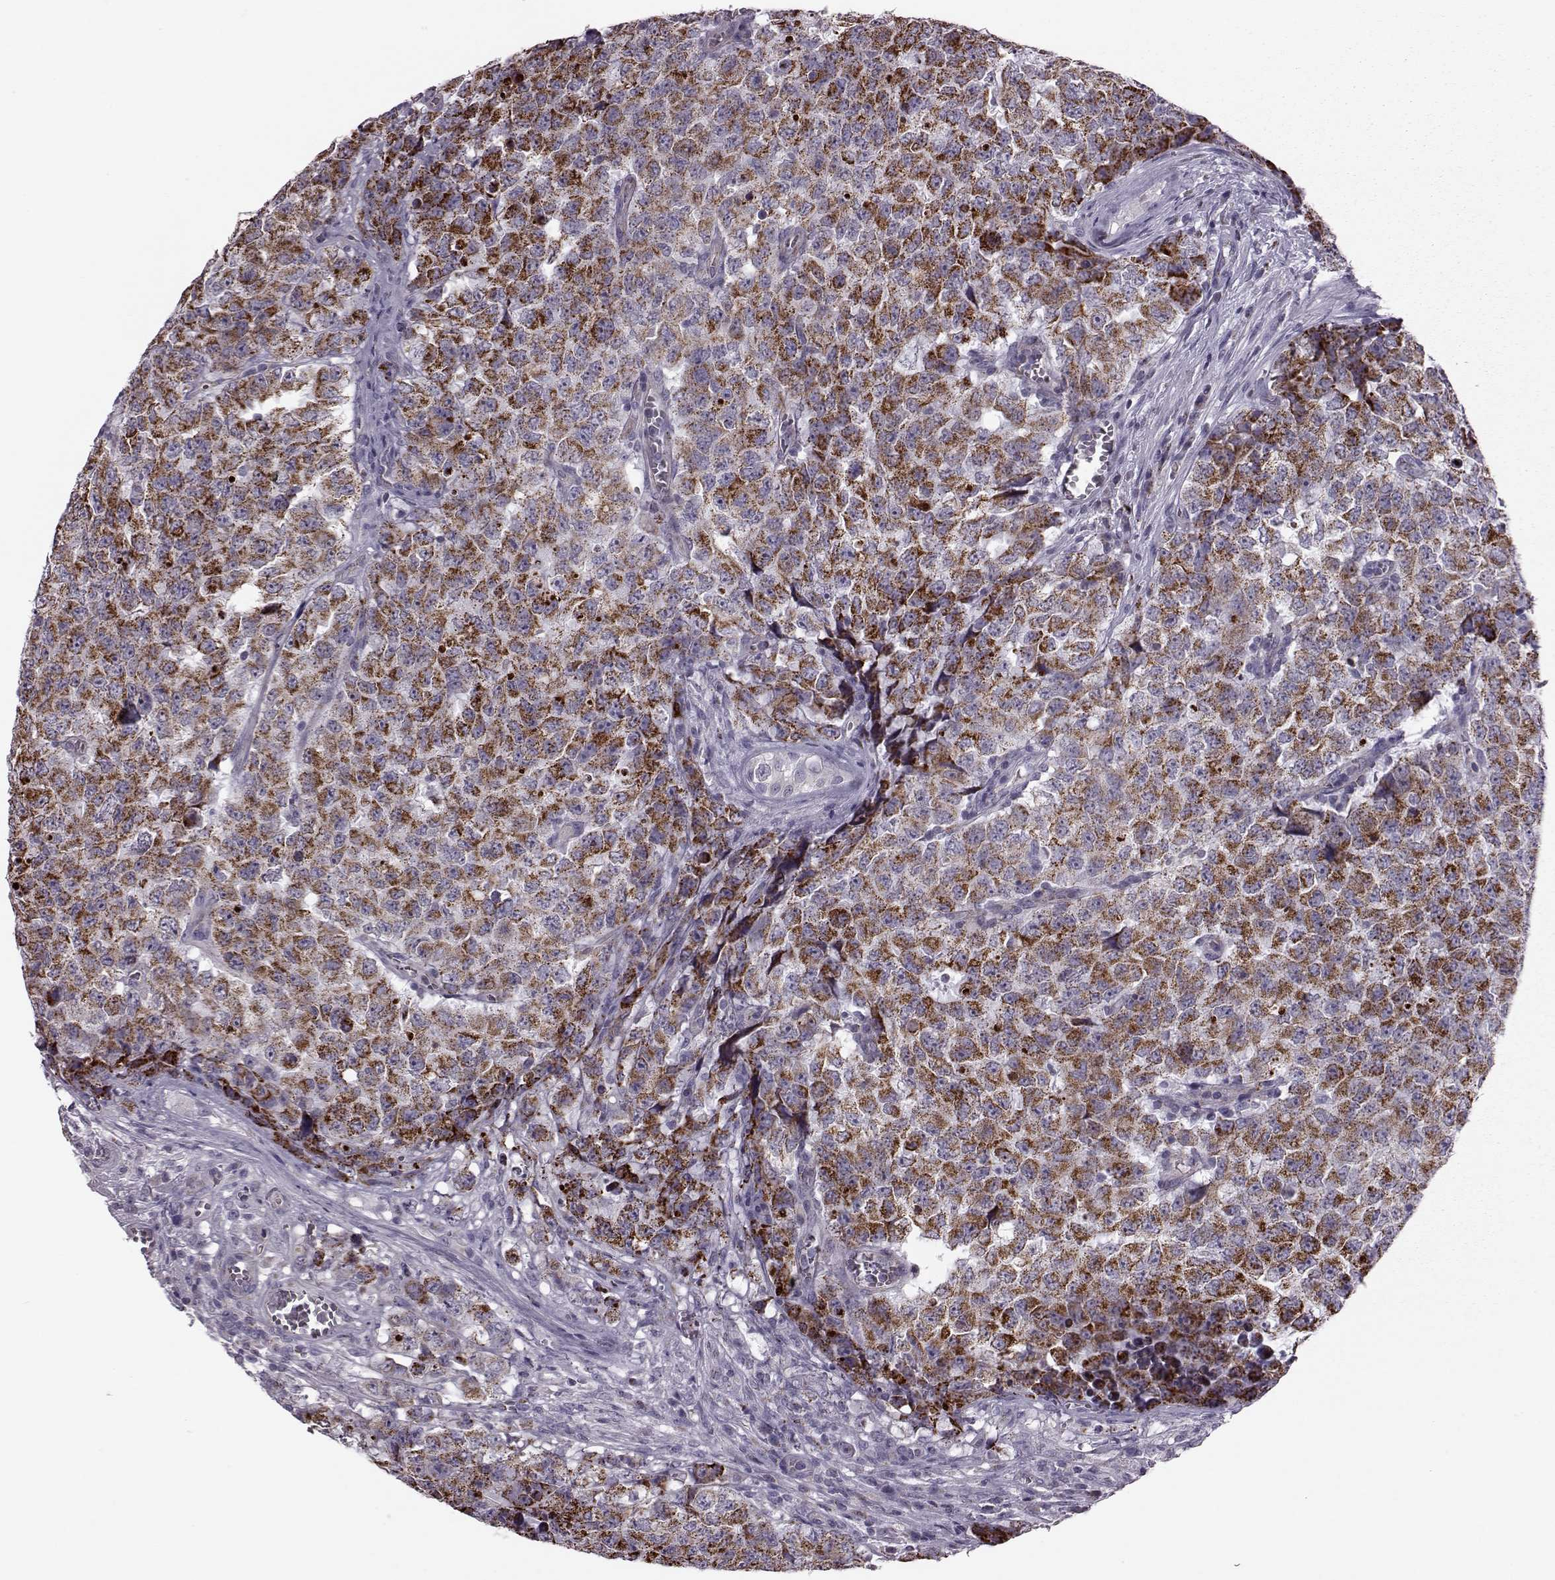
{"staining": {"intensity": "strong", "quantity": ">75%", "location": "cytoplasmic/membranous"}, "tissue": "testis cancer", "cell_type": "Tumor cells", "image_type": "cancer", "snomed": [{"axis": "morphology", "description": "Carcinoma, Embryonal, NOS"}, {"axis": "topography", "description": "Testis"}], "caption": "Tumor cells demonstrate high levels of strong cytoplasmic/membranous positivity in about >75% of cells in human embryonal carcinoma (testis).", "gene": "RIMS2", "patient": {"sex": "male", "age": 23}}